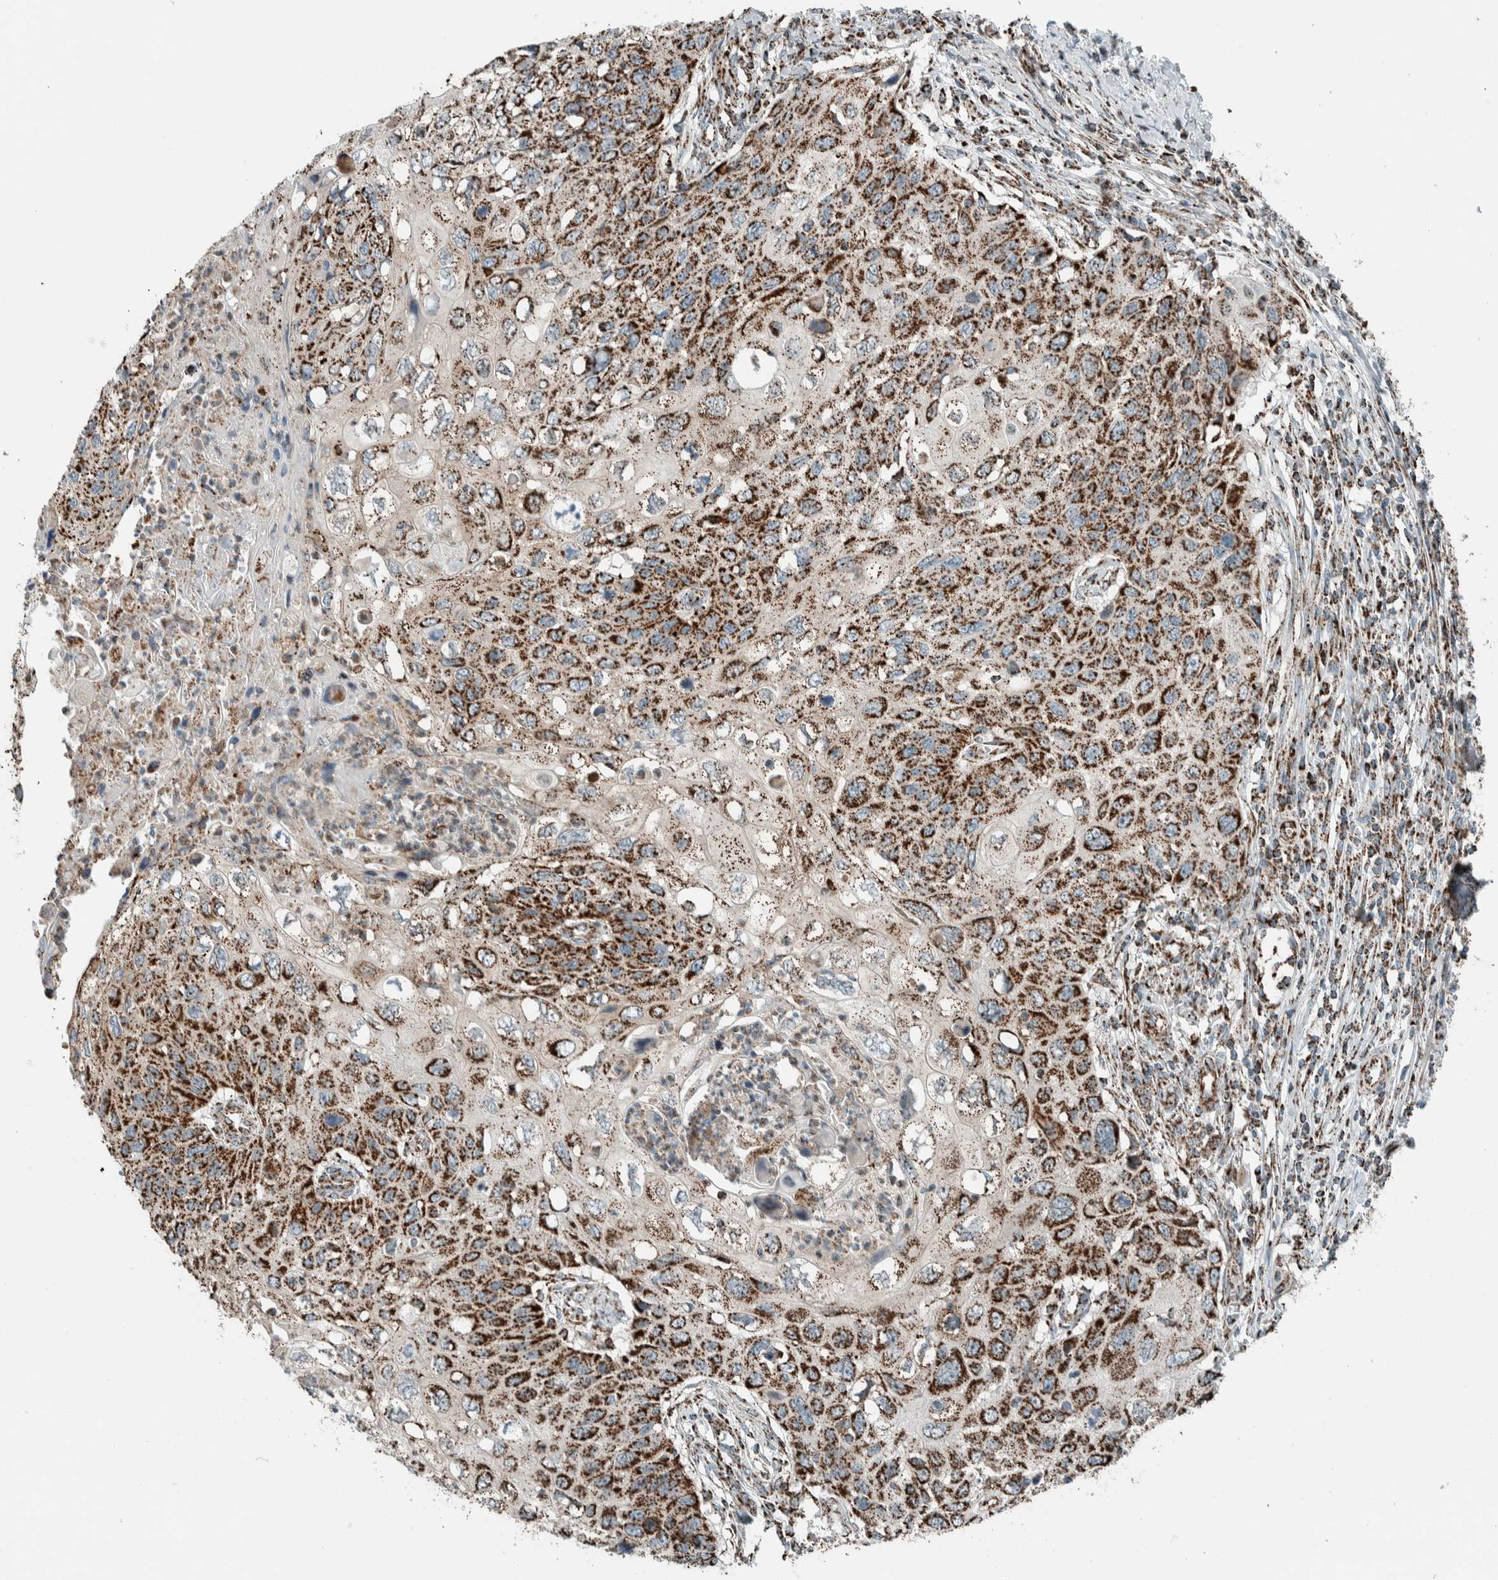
{"staining": {"intensity": "strong", "quantity": ">75%", "location": "cytoplasmic/membranous"}, "tissue": "cervical cancer", "cell_type": "Tumor cells", "image_type": "cancer", "snomed": [{"axis": "morphology", "description": "Squamous cell carcinoma, NOS"}, {"axis": "topography", "description": "Cervix"}], "caption": "Cervical cancer was stained to show a protein in brown. There is high levels of strong cytoplasmic/membranous staining in approximately >75% of tumor cells.", "gene": "ZNF454", "patient": {"sex": "female", "age": 70}}